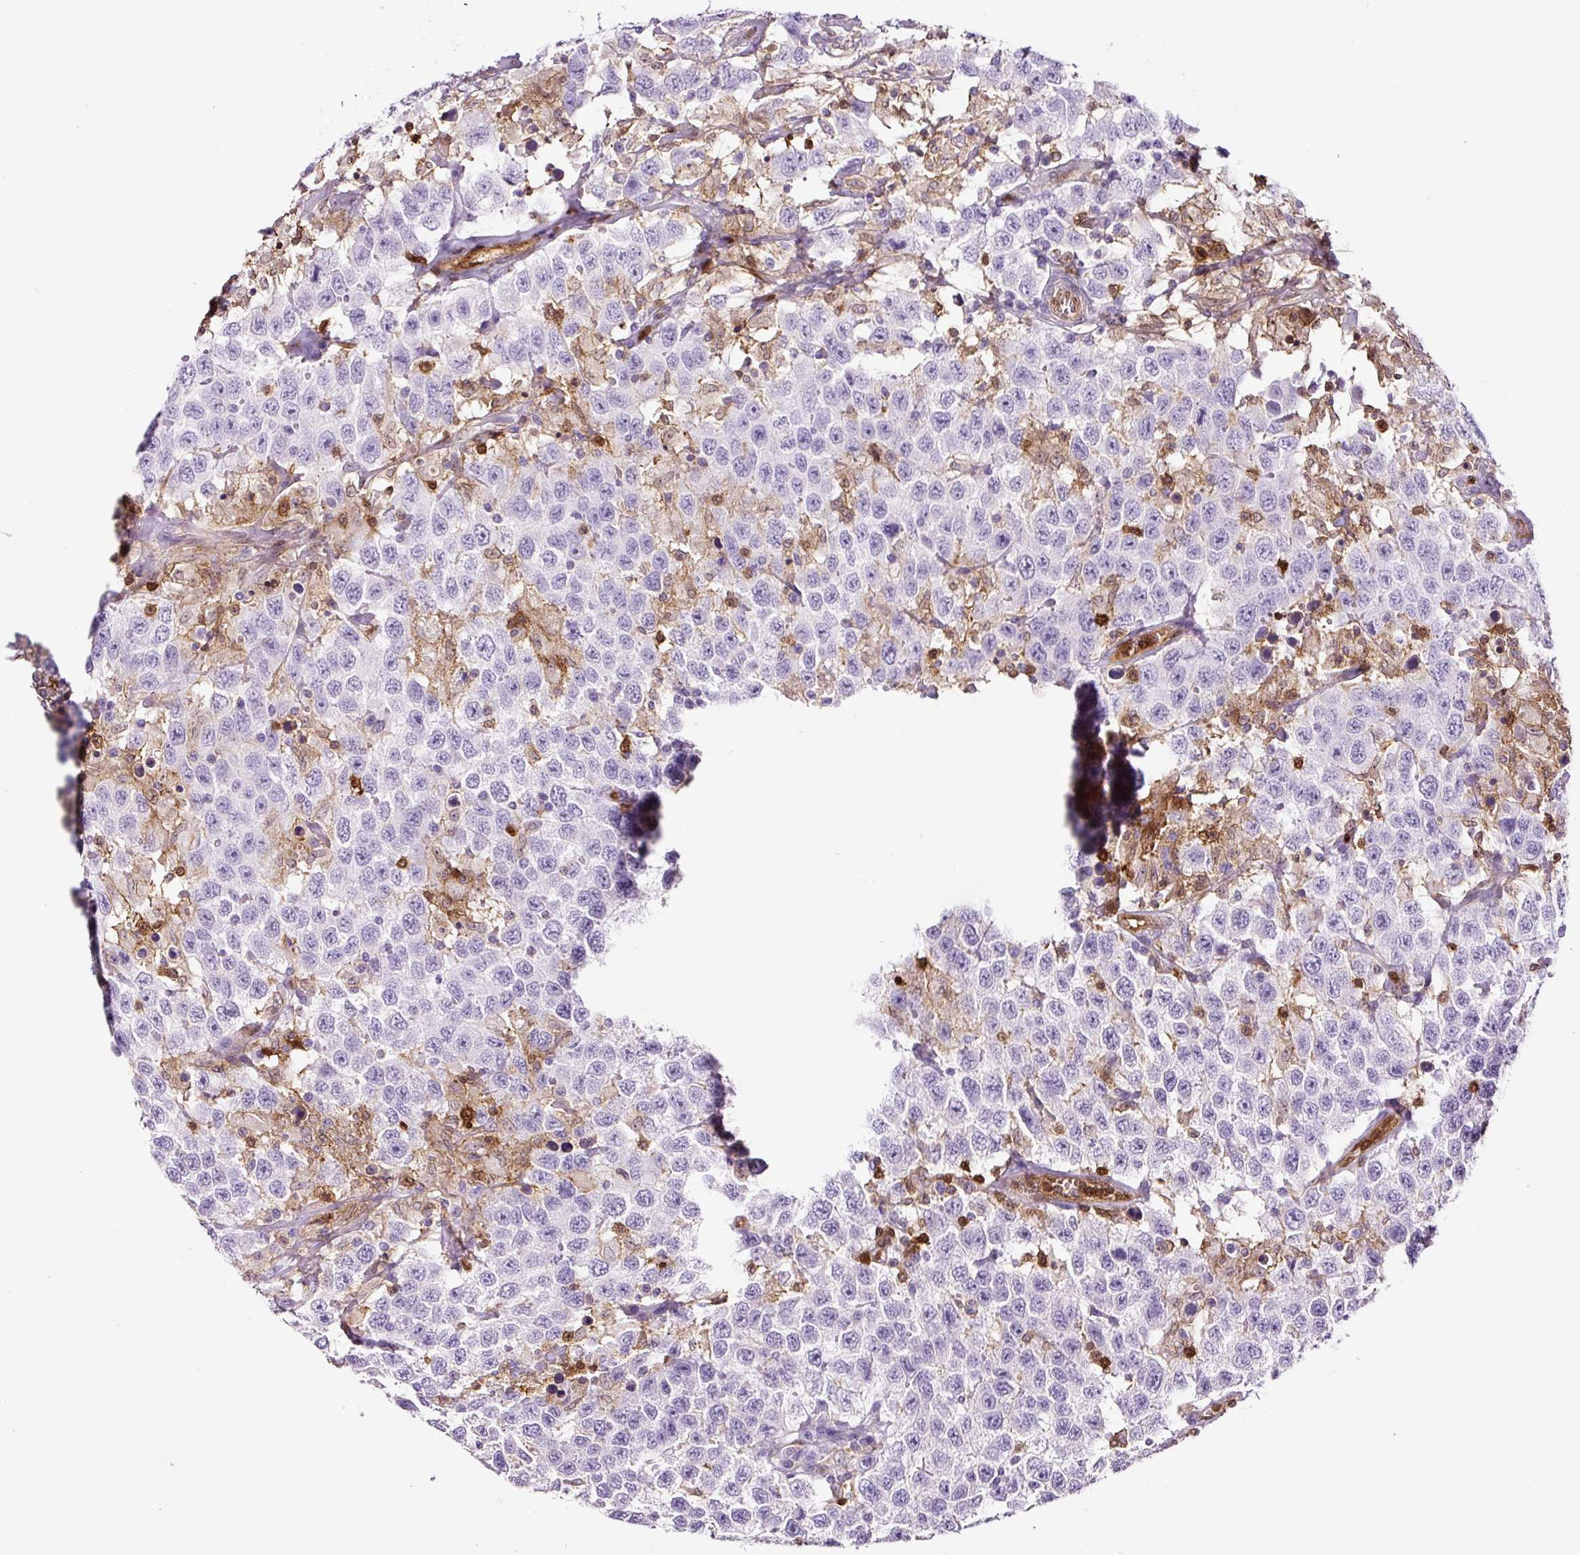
{"staining": {"intensity": "negative", "quantity": "none", "location": "none"}, "tissue": "testis cancer", "cell_type": "Tumor cells", "image_type": "cancer", "snomed": [{"axis": "morphology", "description": "Seminoma, NOS"}, {"axis": "topography", "description": "Testis"}], "caption": "Image shows no significant protein expression in tumor cells of seminoma (testis). Nuclei are stained in blue.", "gene": "ANXA1", "patient": {"sex": "male", "age": 41}}